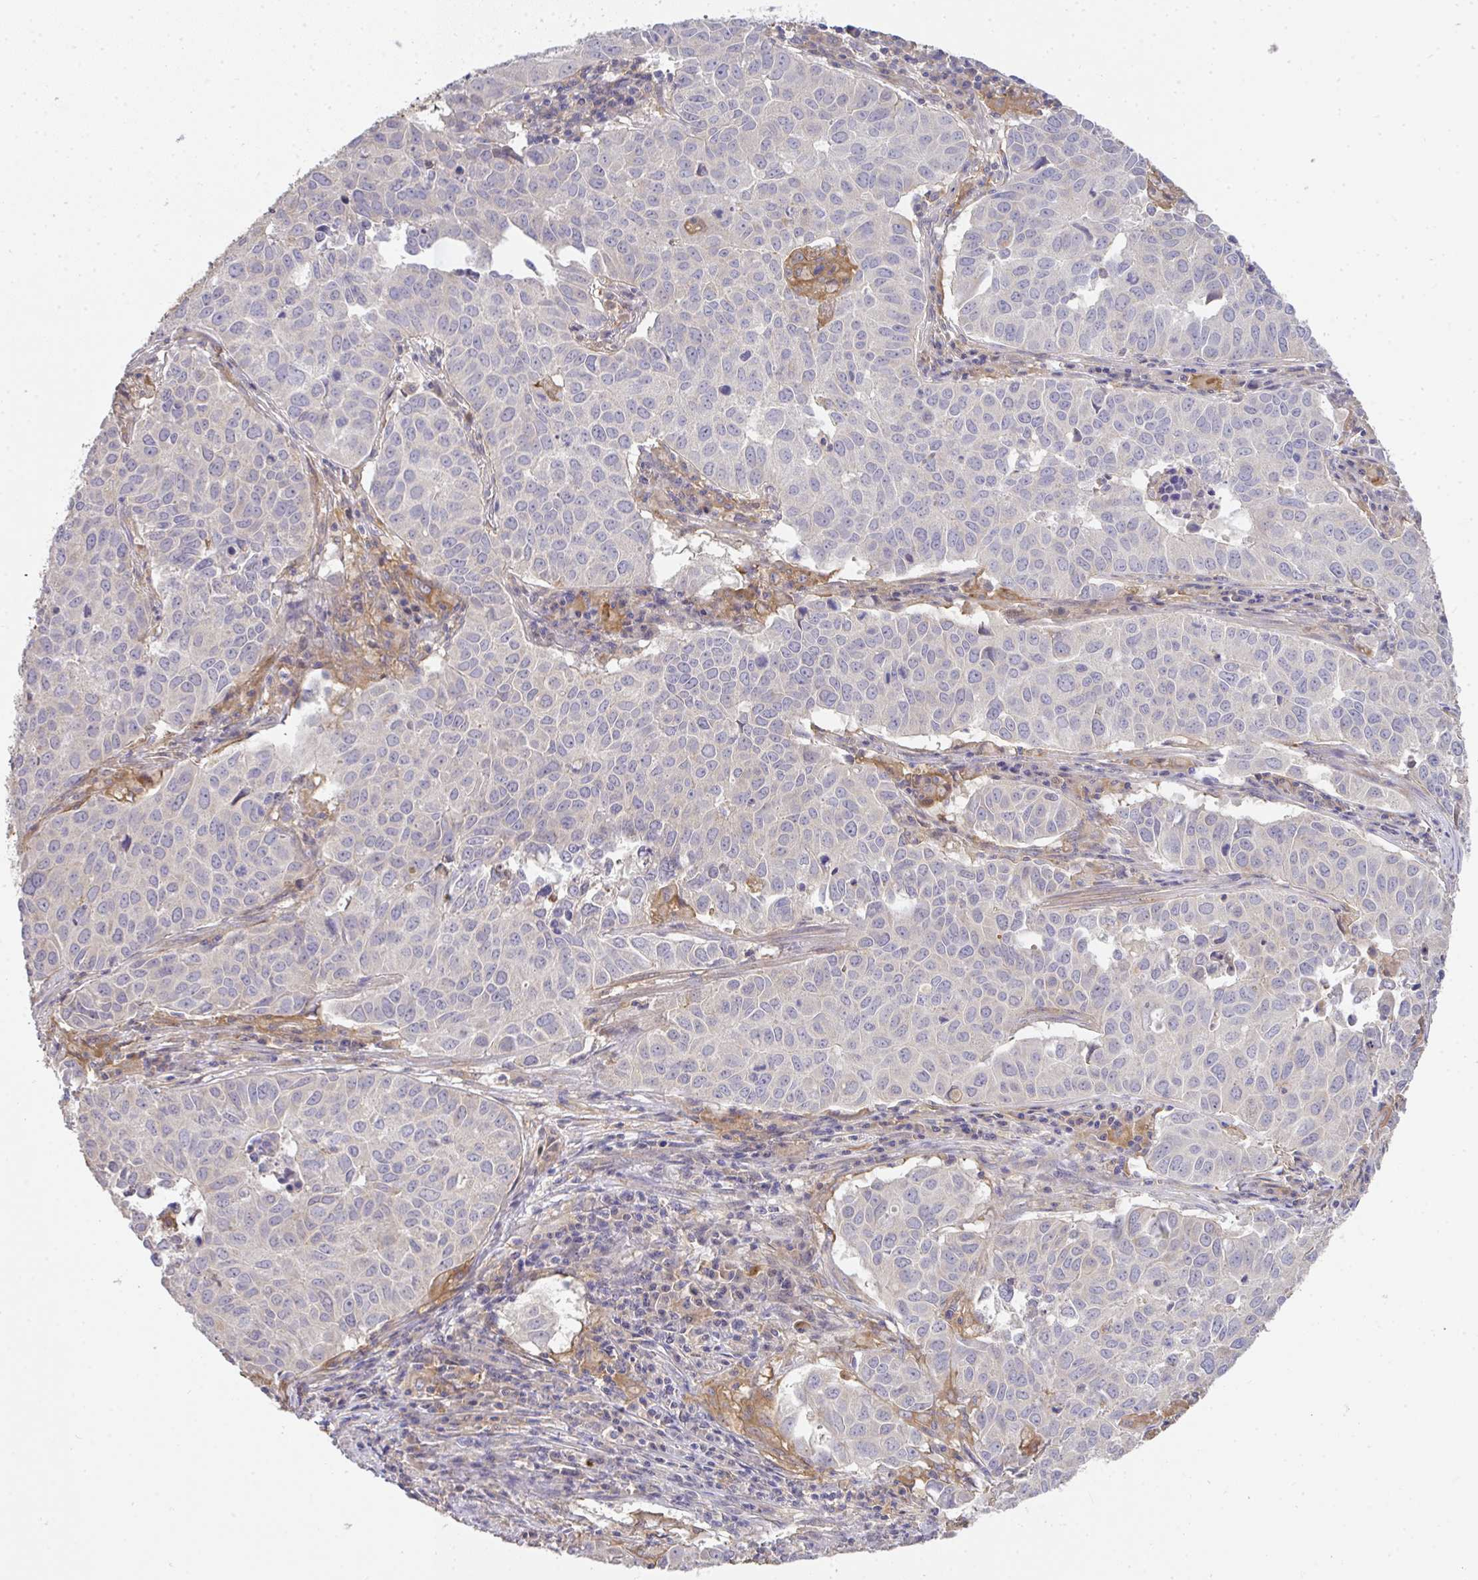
{"staining": {"intensity": "negative", "quantity": "none", "location": "none"}, "tissue": "lung cancer", "cell_type": "Tumor cells", "image_type": "cancer", "snomed": [{"axis": "morphology", "description": "Adenocarcinoma, NOS"}, {"axis": "topography", "description": "Lung"}], "caption": "Tumor cells are negative for brown protein staining in adenocarcinoma (lung).", "gene": "EEF1AKMT1", "patient": {"sex": "female", "age": 50}}